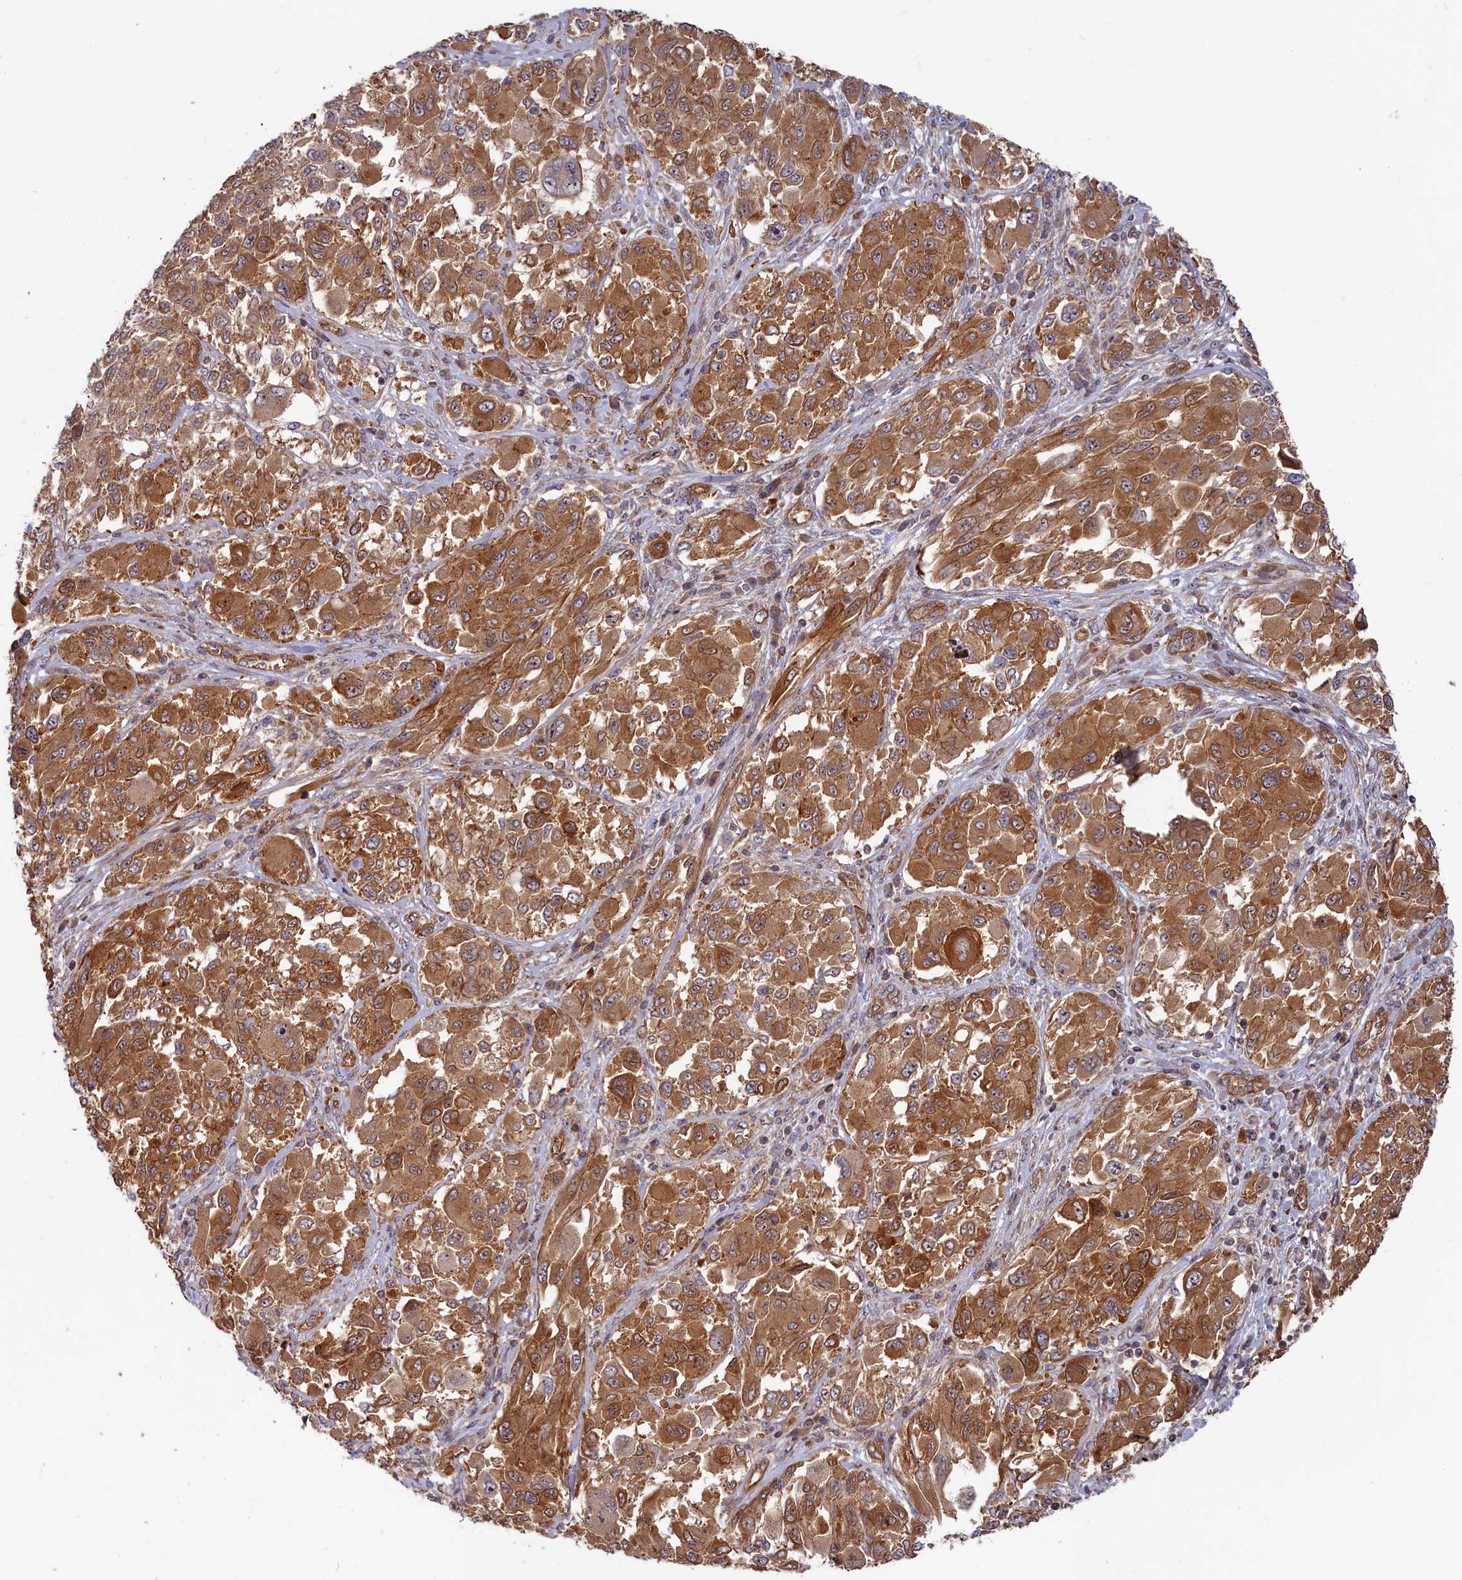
{"staining": {"intensity": "moderate", "quantity": ">75%", "location": "cytoplasmic/membranous"}, "tissue": "melanoma", "cell_type": "Tumor cells", "image_type": "cancer", "snomed": [{"axis": "morphology", "description": "Malignant melanoma, NOS"}, {"axis": "topography", "description": "Skin"}], "caption": "Tumor cells show medium levels of moderate cytoplasmic/membranous staining in approximately >75% of cells in human melanoma.", "gene": "CEP44", "patient": {"sex": "female", "age": 91}}